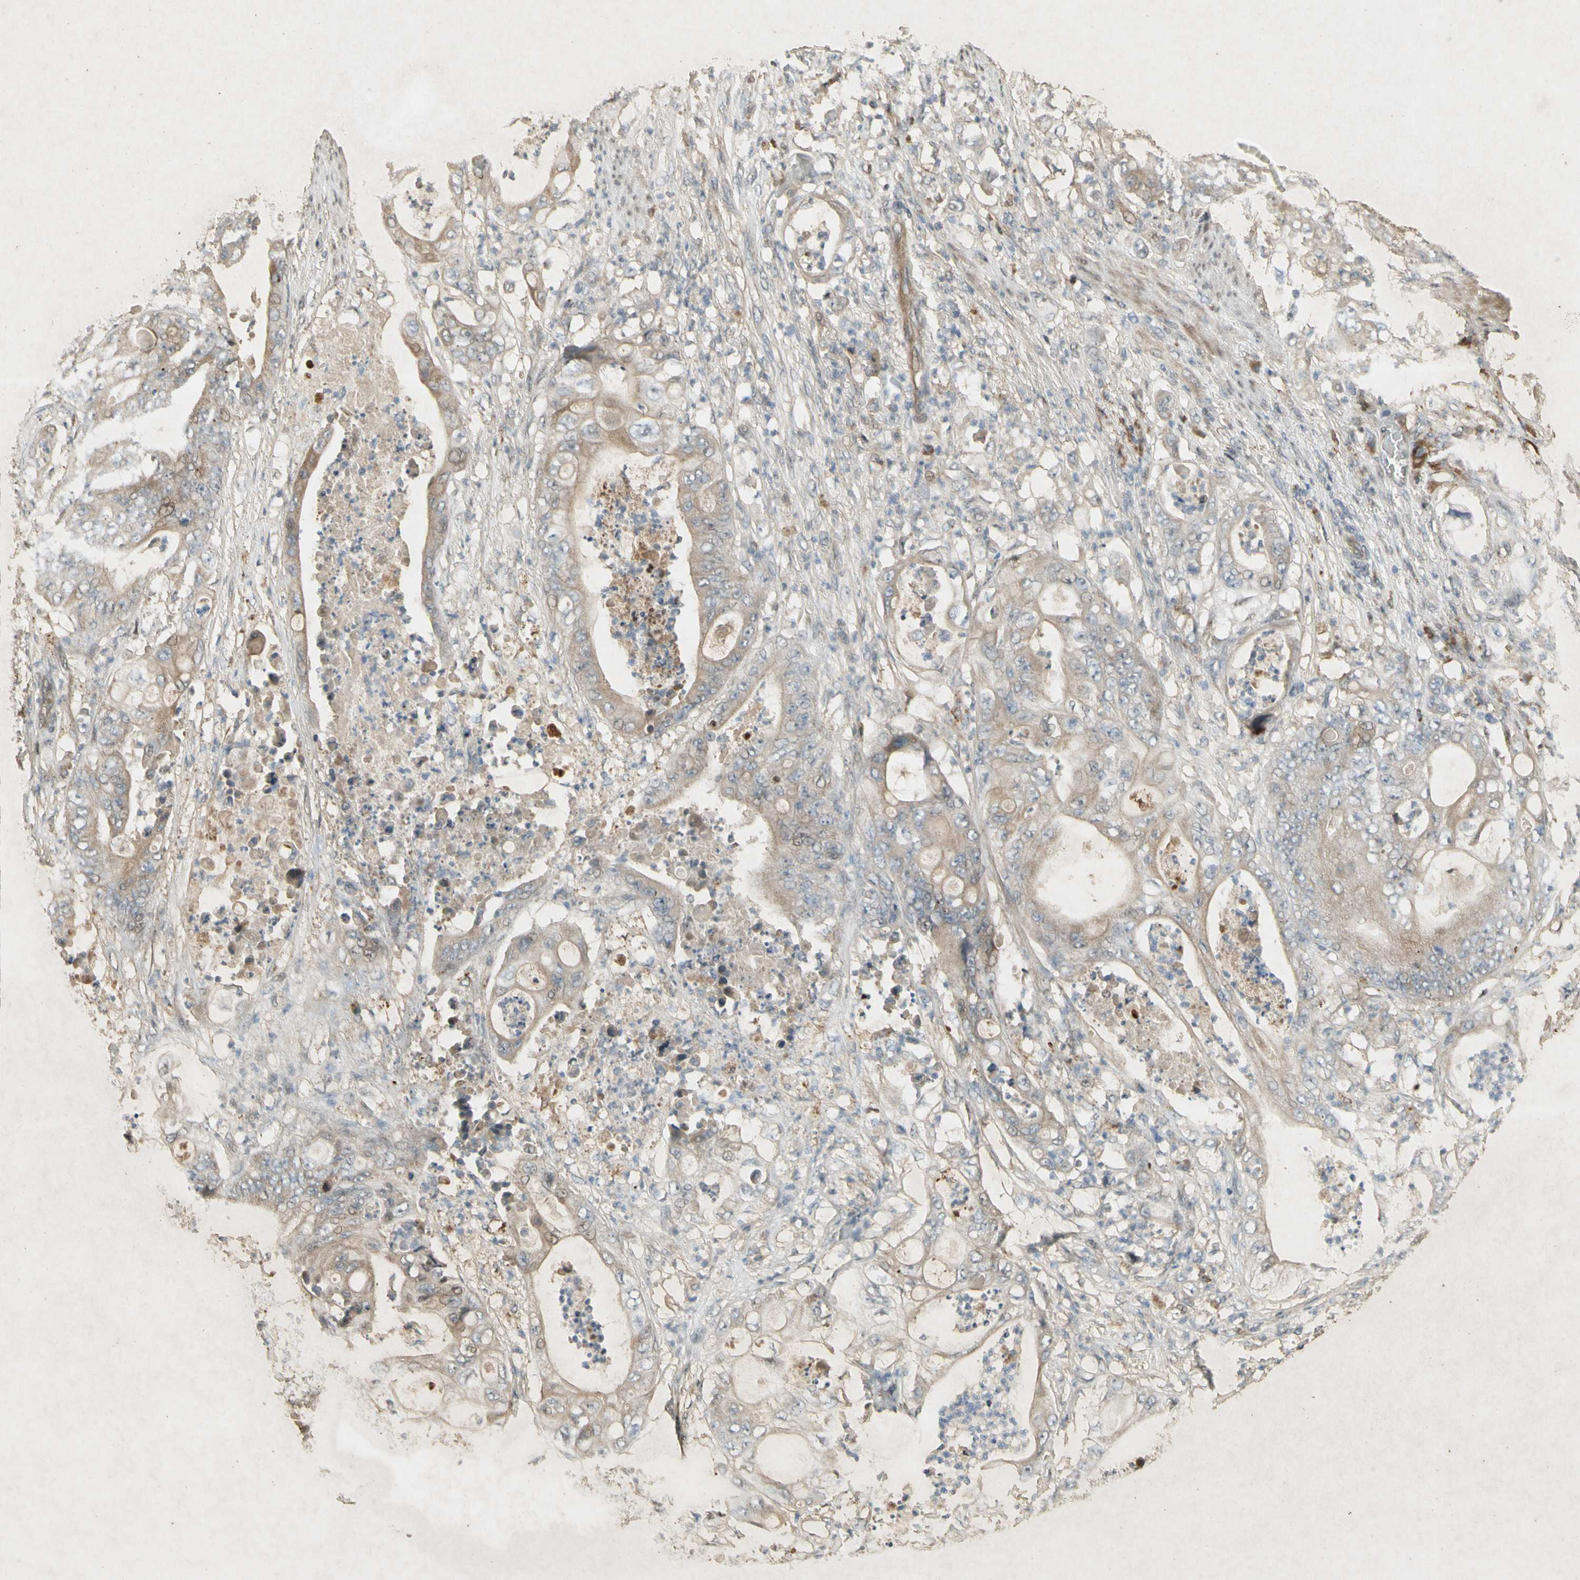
{"staining": {"intensity": "weak", "quantity": ">75%", "location": "cytoplasmic/membranous"}, "tissue": "stomach cancer", "cell_type": "Tumor cells", "image_type": "cancer", "snomed": [{"axis": "morphology", "description": "Adenocarcinoma, NOS"}, {"axis": "topography", "description": "Stomach"}], "caption": "This micrograph reveals IHC staining of stomach adenocarcinoma, with low weak cytoplasmic/membranous expression in approximately >75% of tumor cells.", "gene": "NRG4", "patient": {"sex": "female", "age": 73}}